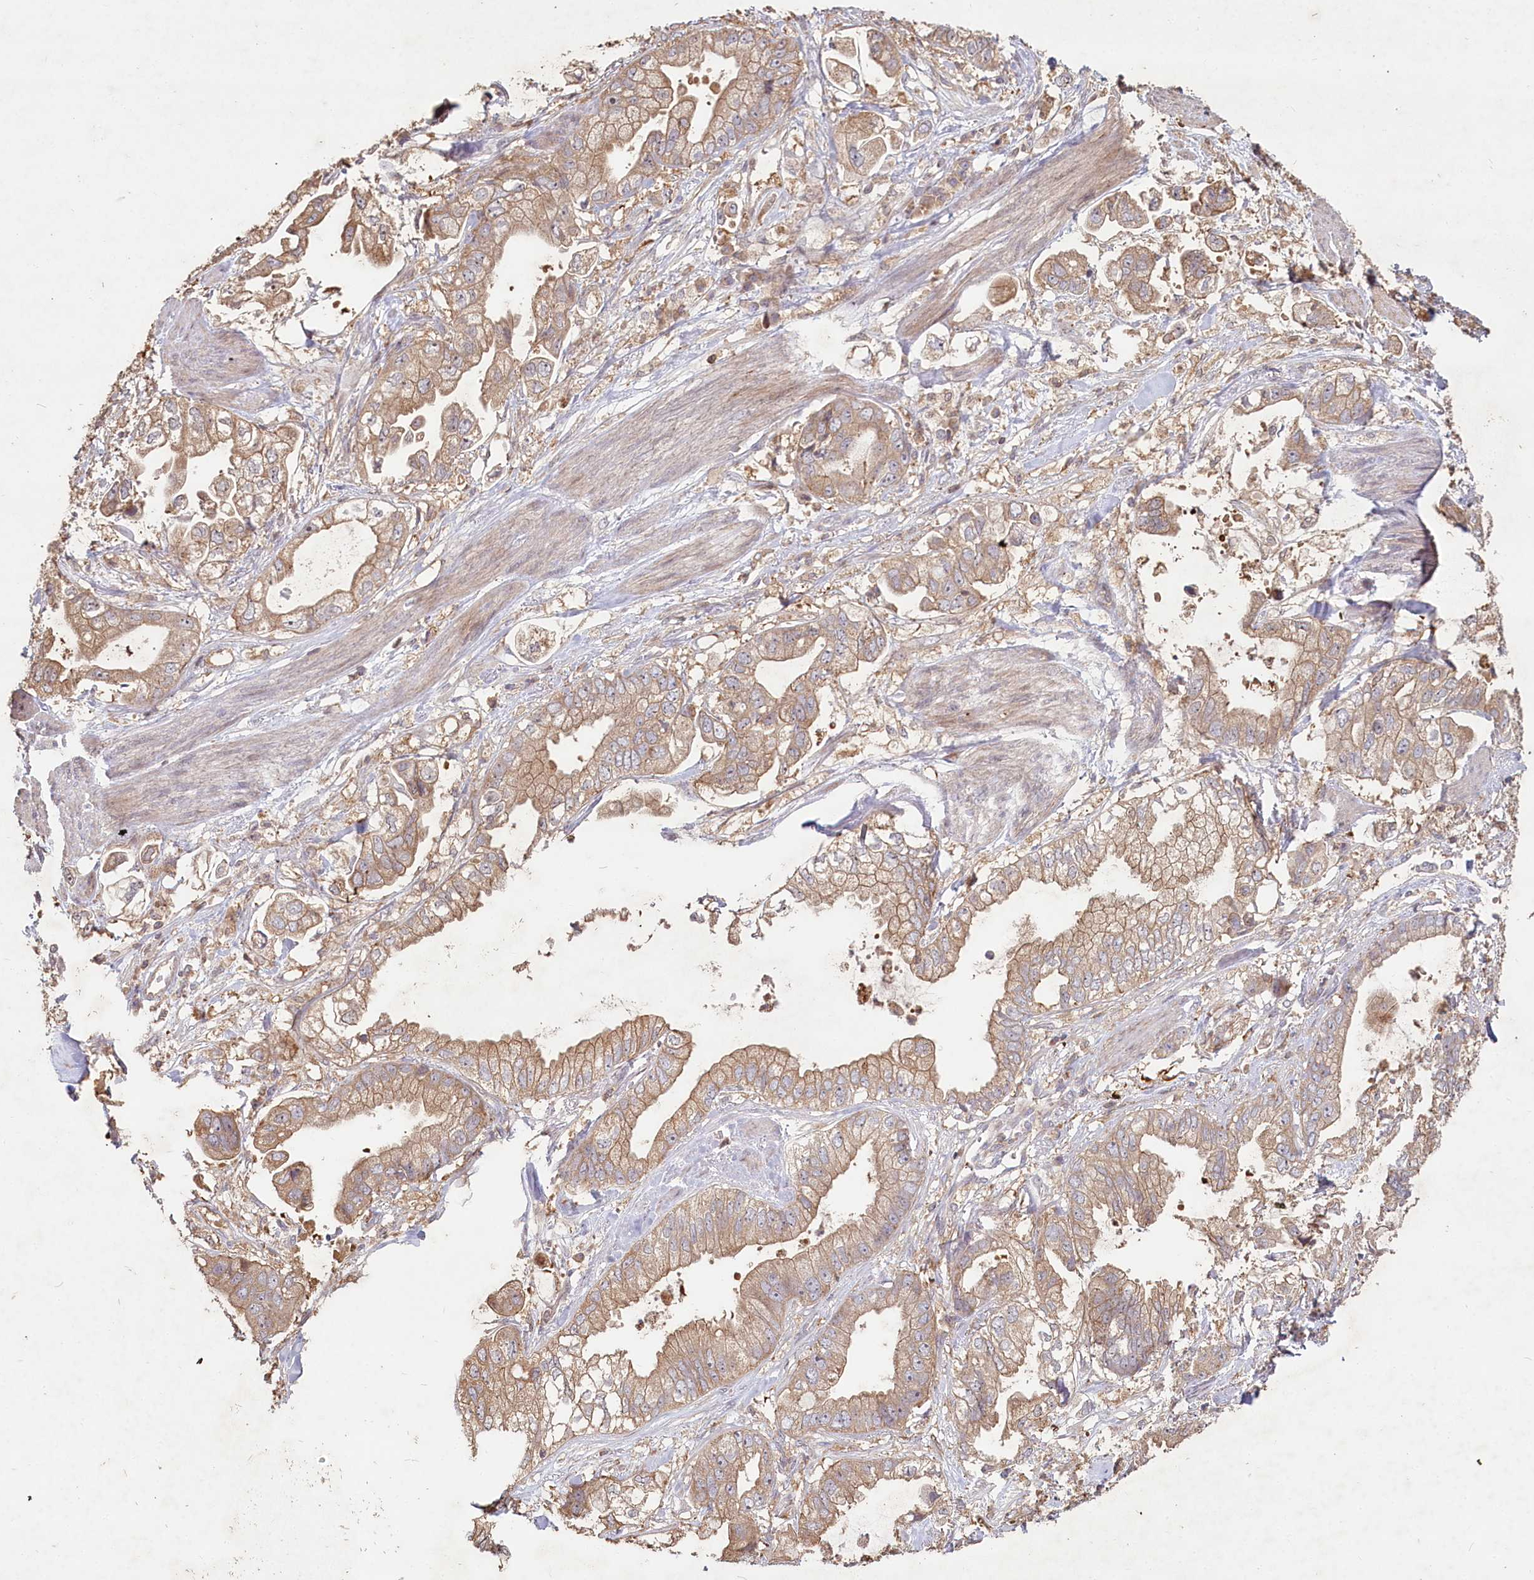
{"staining": {"intensity": "weak", "quantity": ">75%", "location": "cytoplasmic/membranous"}, "tissue": "stomach cancer", "cell_type": "Tumor cells", "image_type": "cancer", "snomed": [{"axis": "morphology", "description": "Adenocarcinoma, NOS"}, {"axis": "topography", "description": "Stomach"}], "caption": "A micrograph showing weak cytoplasmic/membranous staining in approximately >75% of tumor cells in stomach cancer, as visualized by brown immunohistochemical staining.", "gene": "HAL", "patient": {"sex": "male", "age": 62}}